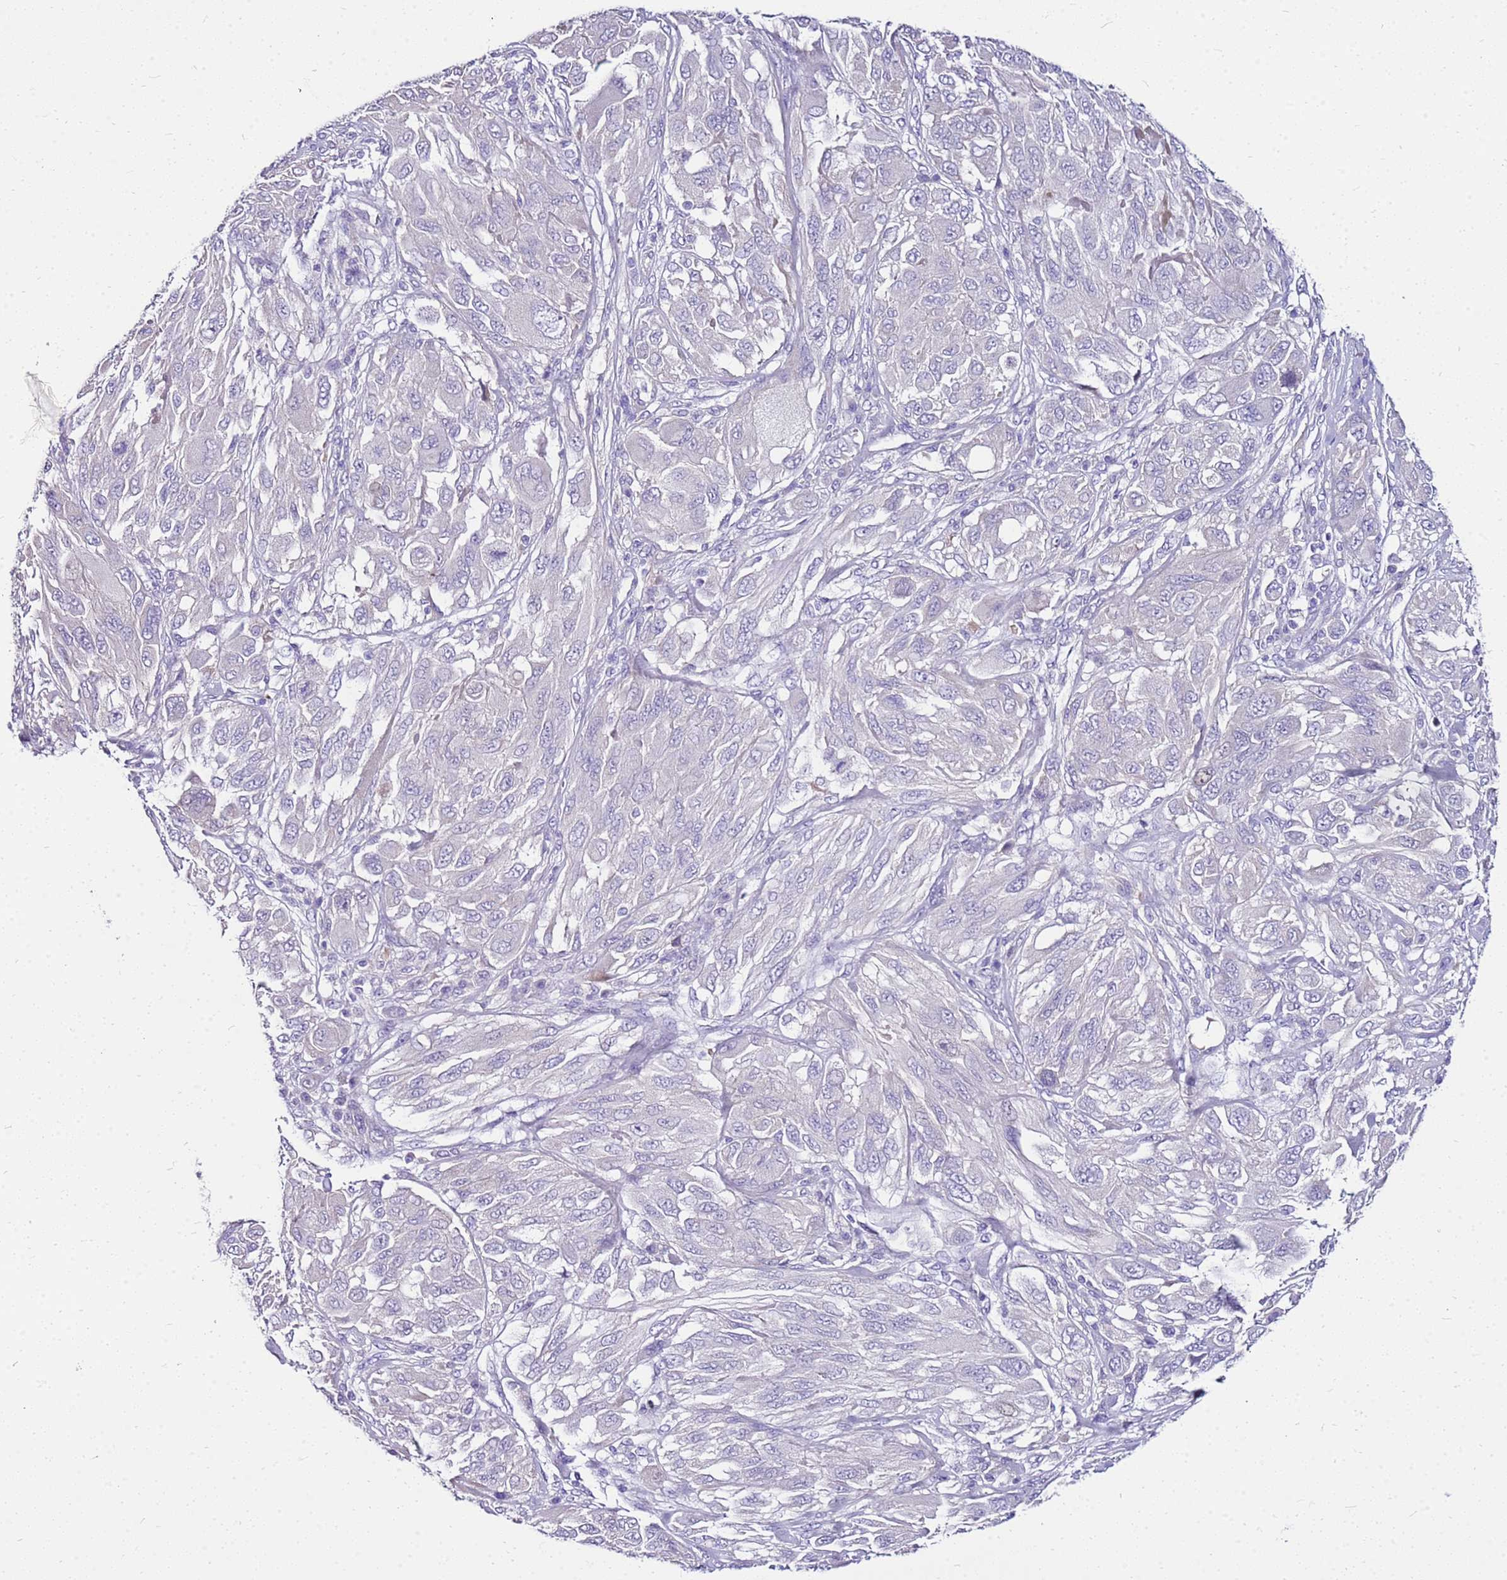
{"staining": {"intensity": "weak", "quantity": "<25%", "location": "cytoplasmic/membranous"}, "tissue": "melanoma", "cell_type": "Tumor cells", "image_type": "cancer", "snomed": [{"axis": "morphology", "description": "Malignant melanoma, NOS"}, {"axis": "topography", "description": "Skin"}], "caption": "Immunohistochemistry photomicrograph of human melanoma stained for a protein (brown), which demonstrates no staining in tumor cells.", "gene": "DCDC2B", "patient": {"sex": "female", "age": 91}}